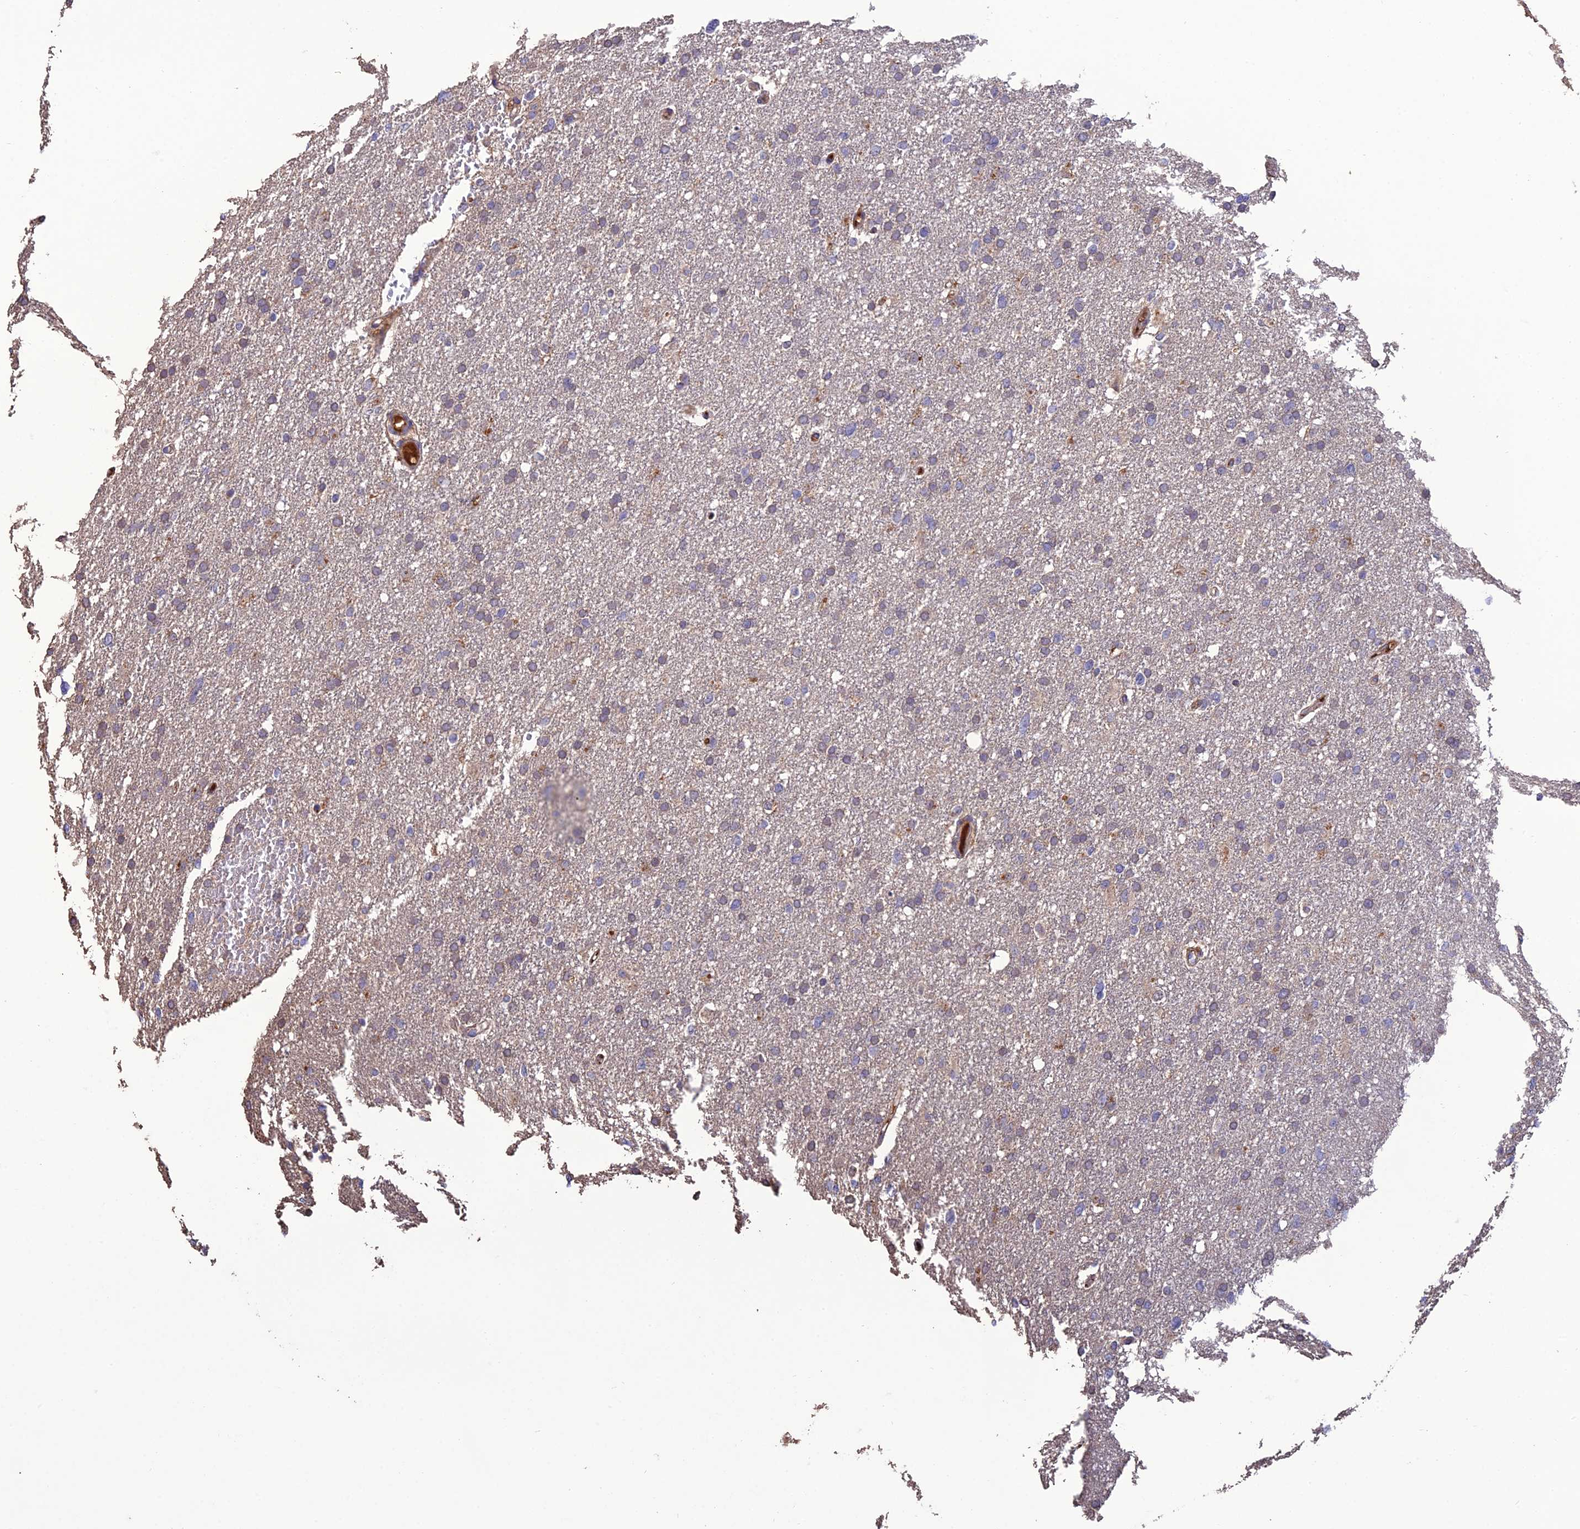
{"staining": {"intensity": "weak", "quantity": "25%-75%", "location": "cytoplasmic/membranous"}, "tissue": "glioma", "cell_type": "Tumor cells", "image_type": "cancer", "snomed": [{"axis": "morphology", "description": "Glioma, malignant, High grade"}, {"axis": "topography", "description": "Cerebral cortex"}], "caption": "High-grade glioma (malignant) stained for a protein (brown) displays weak cytoplasmic/membranous positive staining in about 25%-75% of tumor cells.", "gene": "MIOS", "patient": {"sex": "female", "age": 36}}